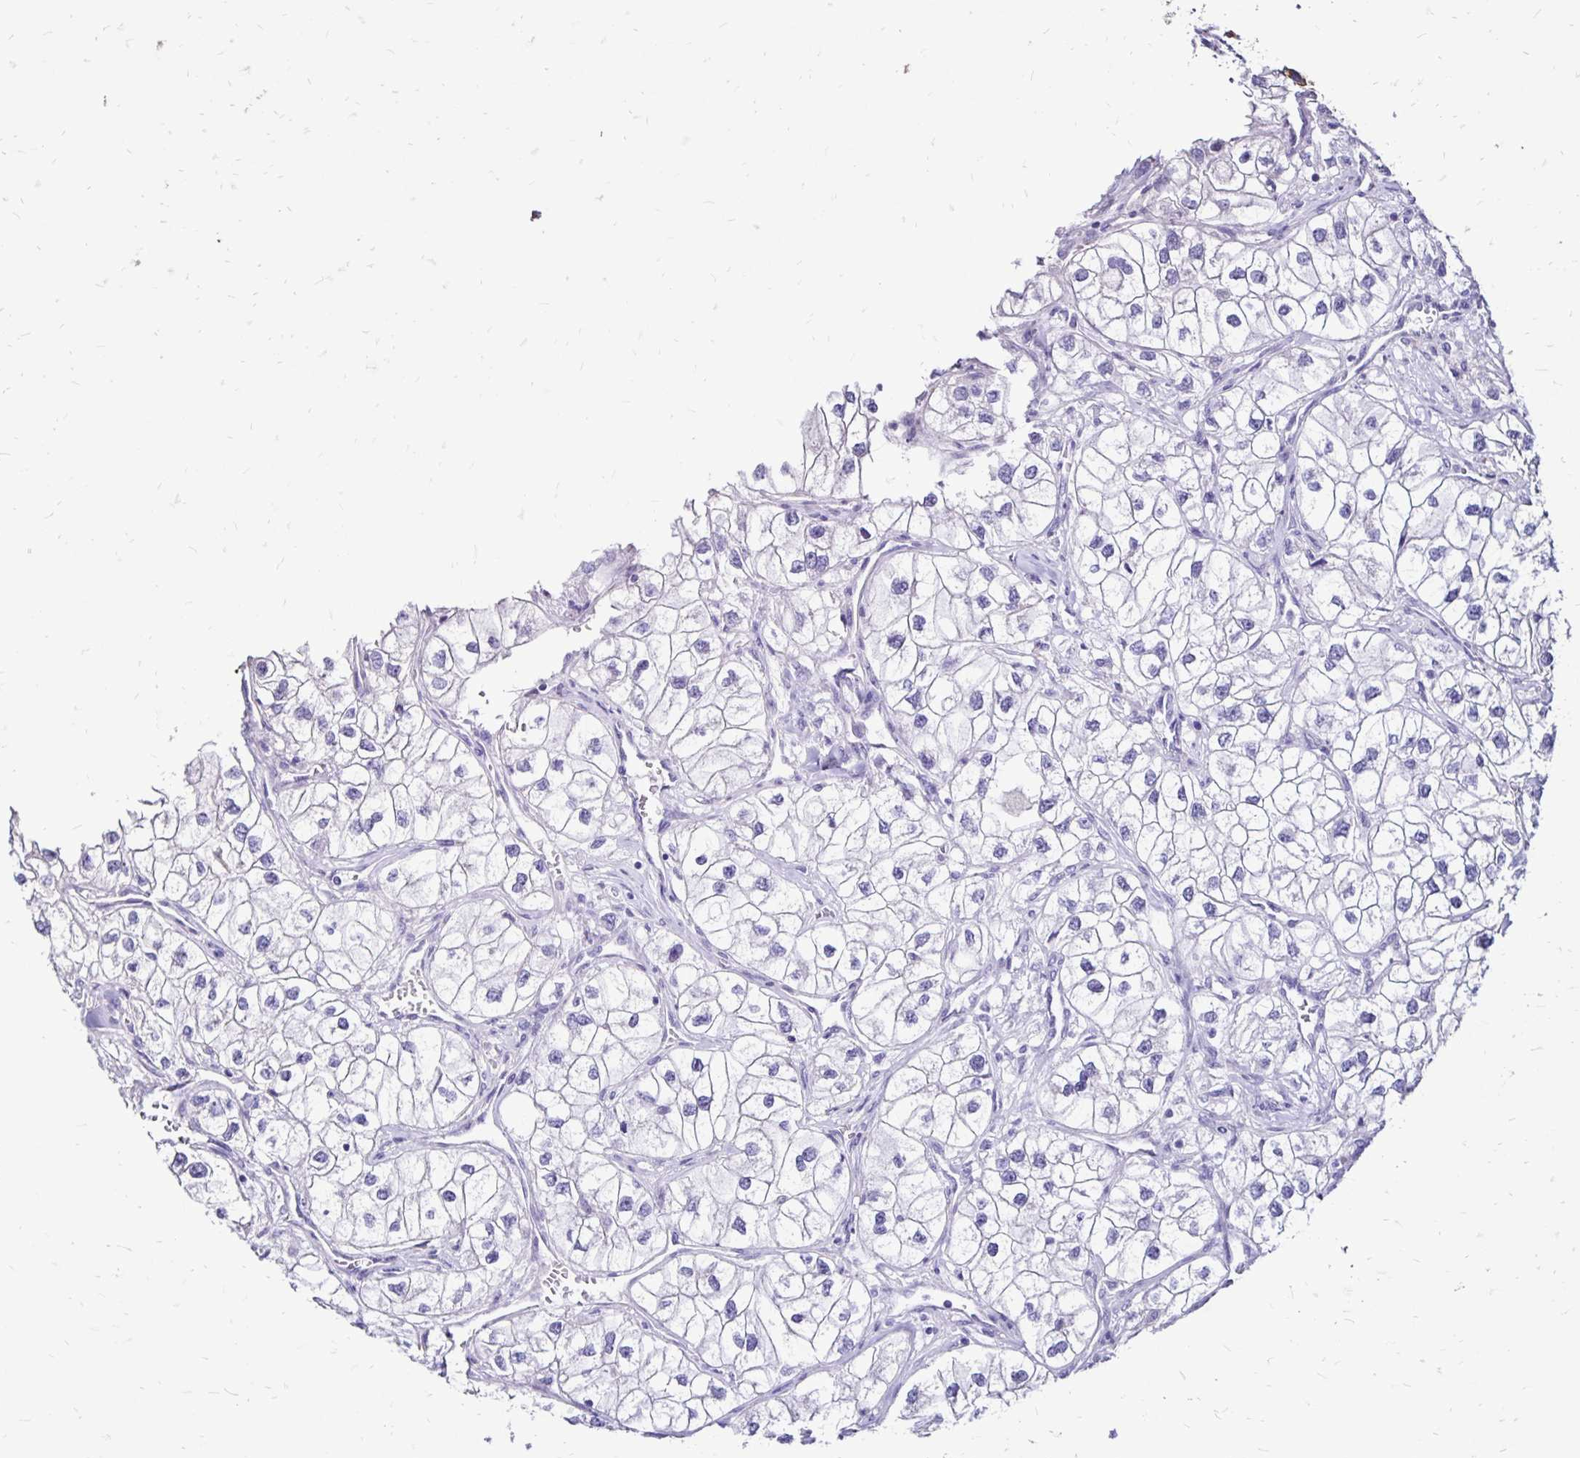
{"staining": {"intensity": "negative", "quantity": "none", "location": "none"}, "tissue": "renal cancer", "cell_type": "Tumor cells", "image_type": "cancer", "snomed": [{"axis": "morphology", "description": "Adenocarcinoma, NOS"}, {"axis": "topography", "description": "Kidney"}], "caption": "DAB immunohistochemical staining of renal adenocarcinoma exhibits no significant expression in tumor cells.", "gene": "EVPL", "patient": {"sex": "male", "age": 59}}